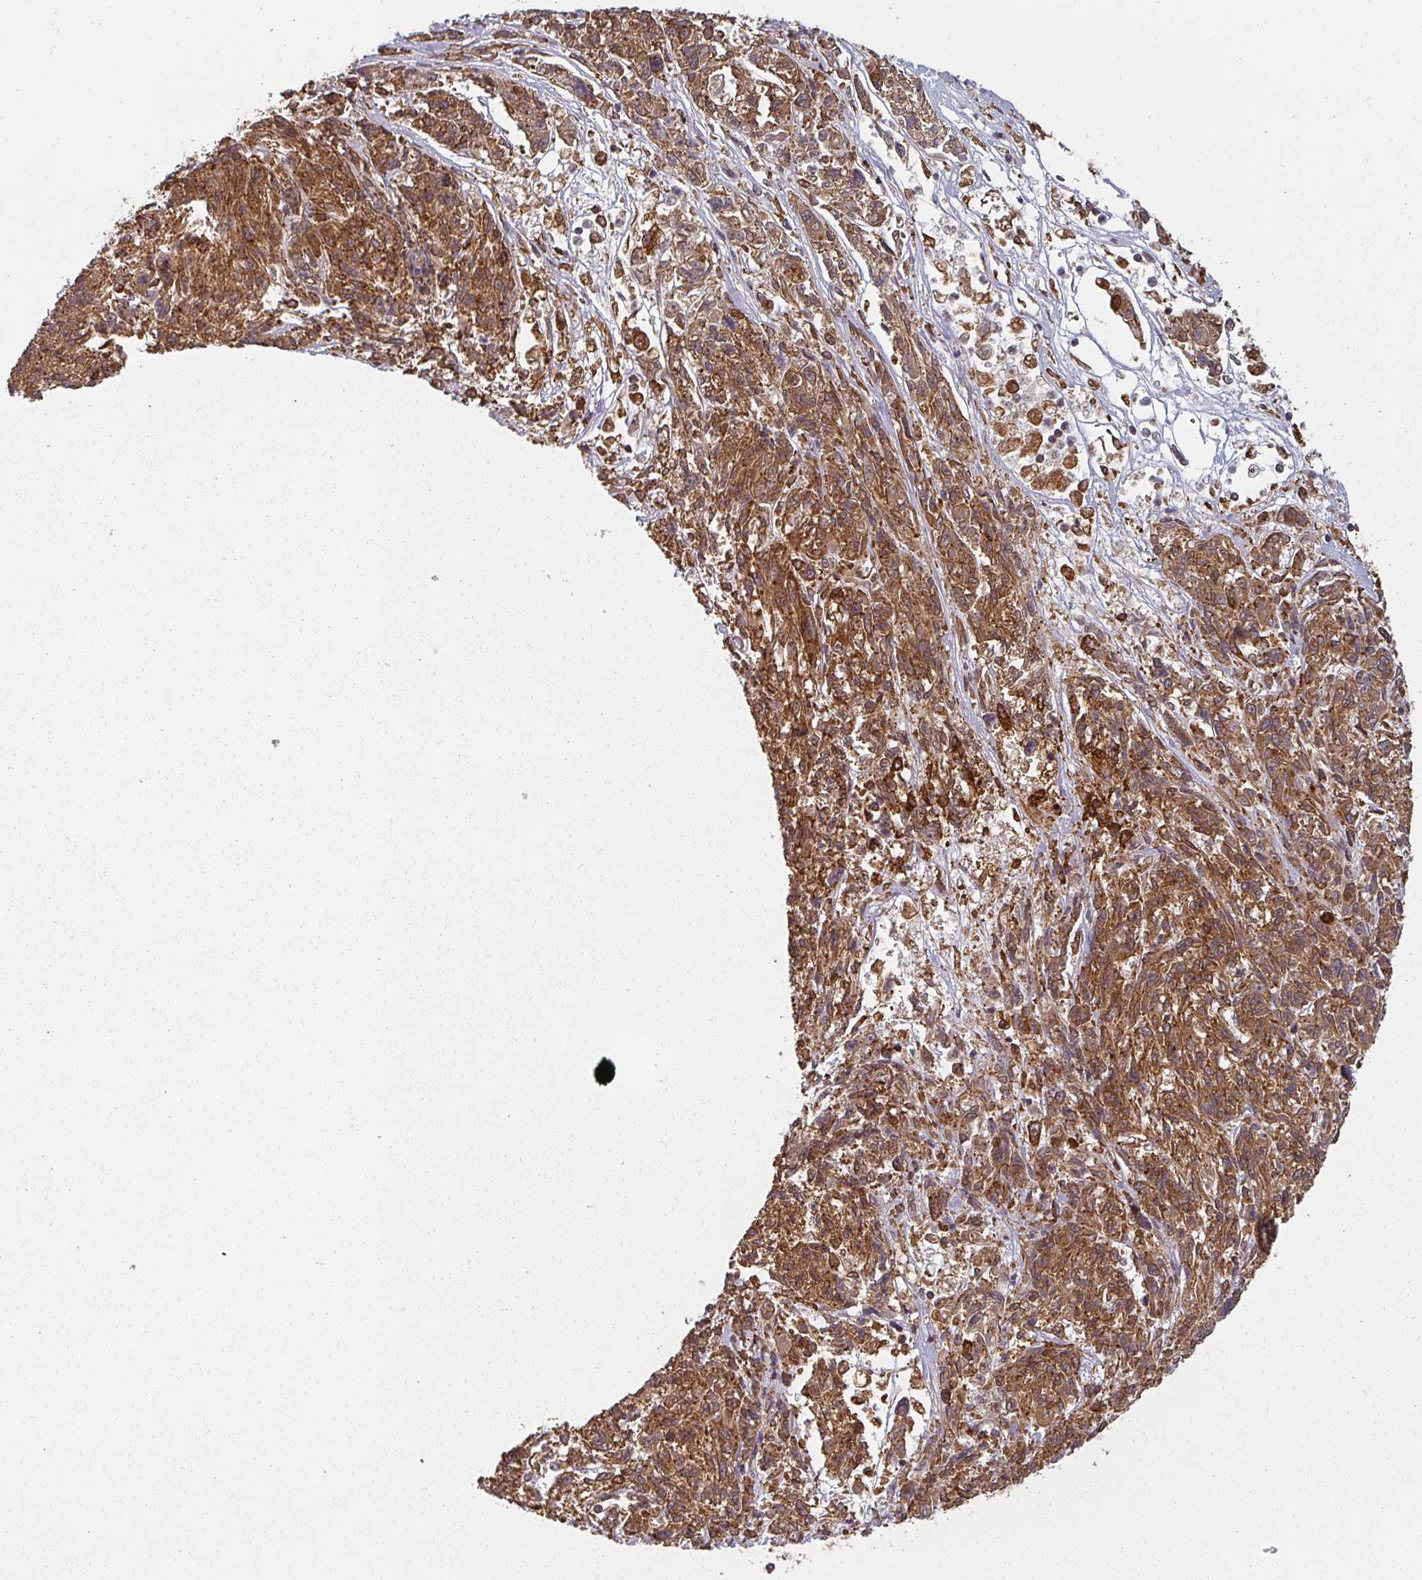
{"staining": {"intensity": "moderate", "quantity": ">75%", "location": "cytoplasmic/membranous"}, "tissue": "melanoma", "cell_type": "Tumor cells", "image_type": "cancer", "snomed": [{"axis": "morphology", "description": "Malignant melanoma, NOS"}, {"axis": "topography", "description": "Skin"}], "caption": "Human melanoma stained with a protein marker displays moderate staining in tumor cells.", "gene": "PPP6R3", "patient": {"sex": "male", "age": 53}}